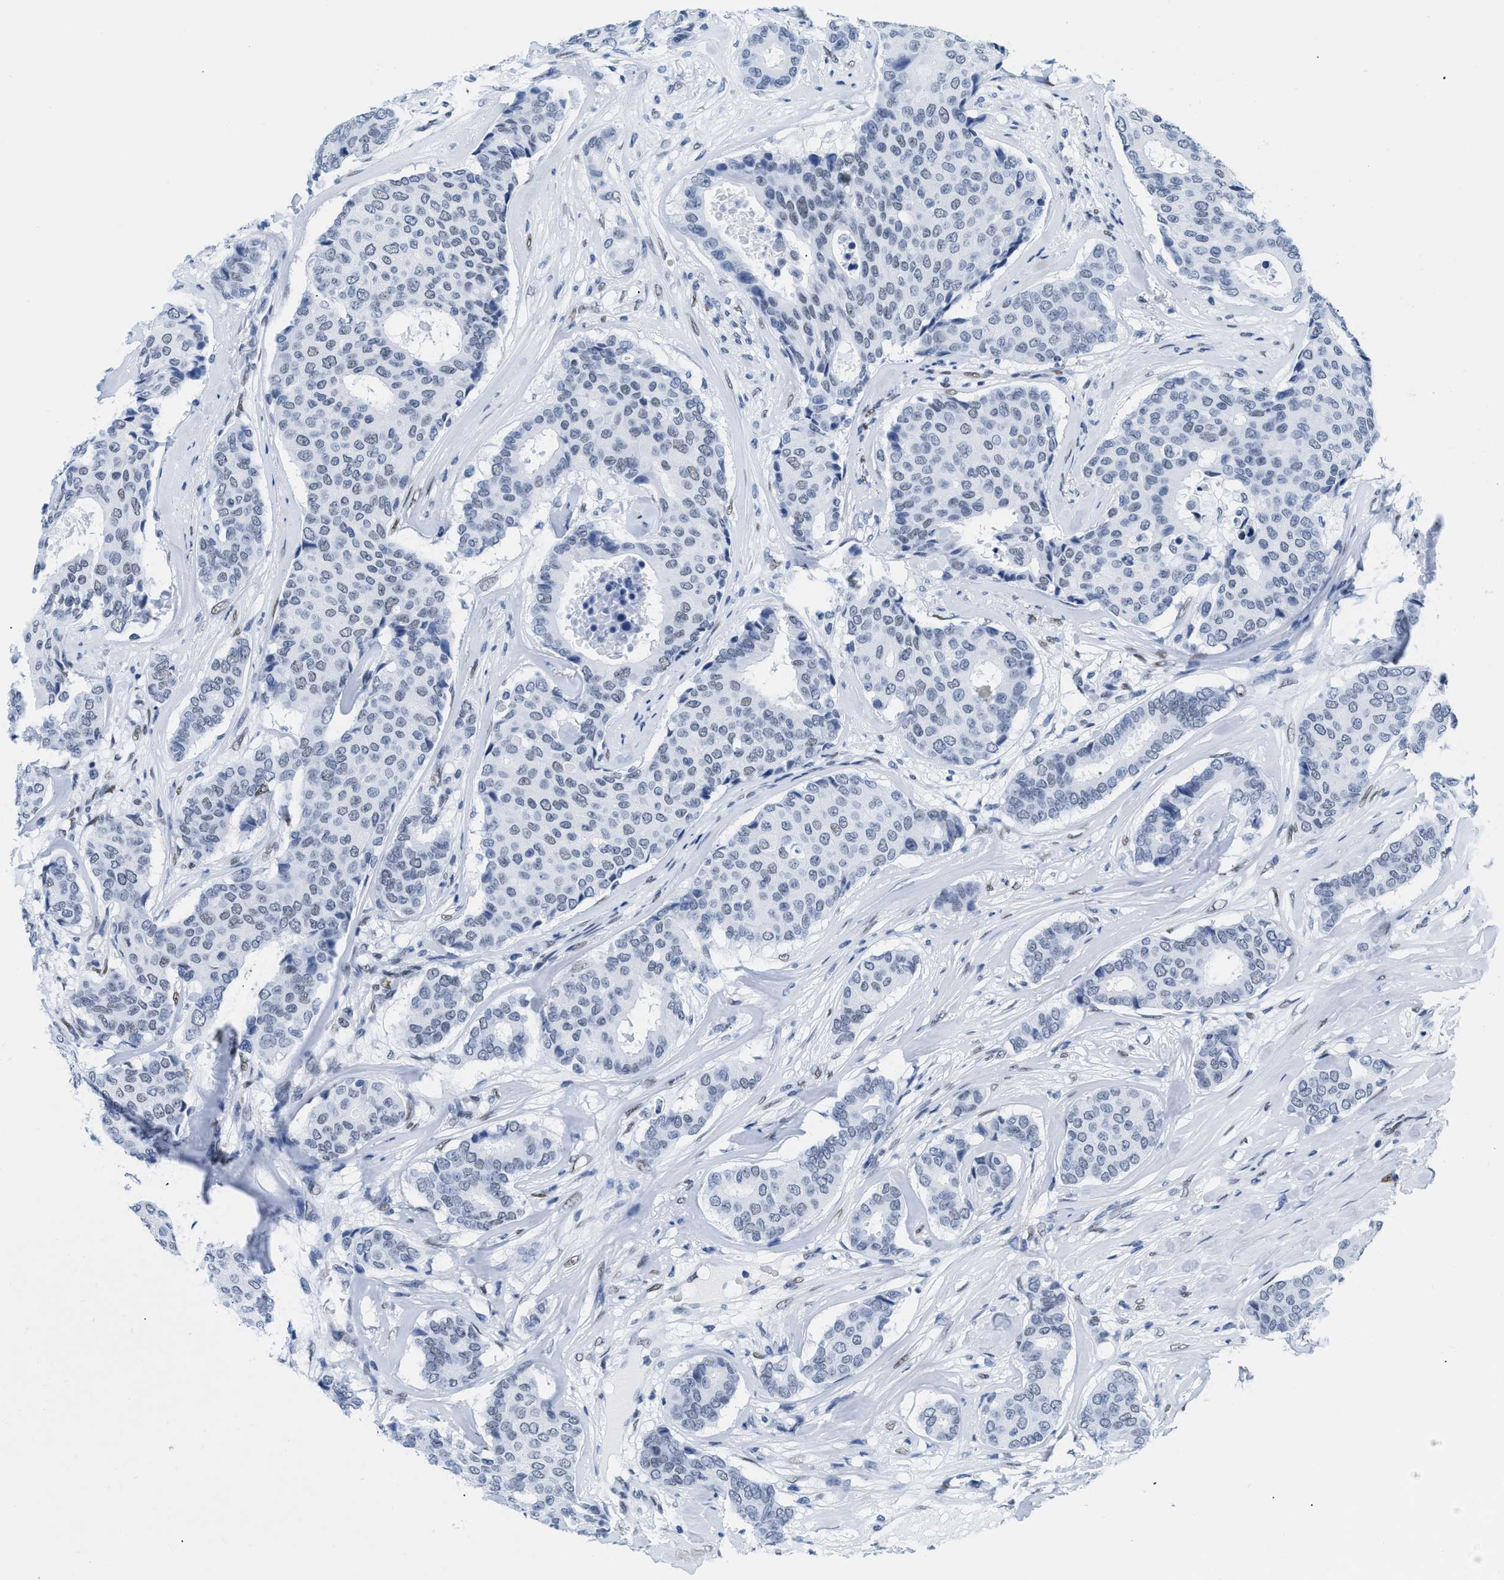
{"staining": {"intensity": "weak", "quantity": "<25%", "location": "nuclear"}, "tissue": "breast cancer", "cell_type": "Tumor cells", "image_type": "cancer", "snomed": [{"axis": "morphology", "description": "Duct carcinoma"}, {"axis": "topography", "description": "Breast"}], "caption": "IHC of intraductal carcinoma (breast) displays no positivity in tumor cells.", "gene": "CTBP1", "patient": {"sex": "female", "age": 75}}